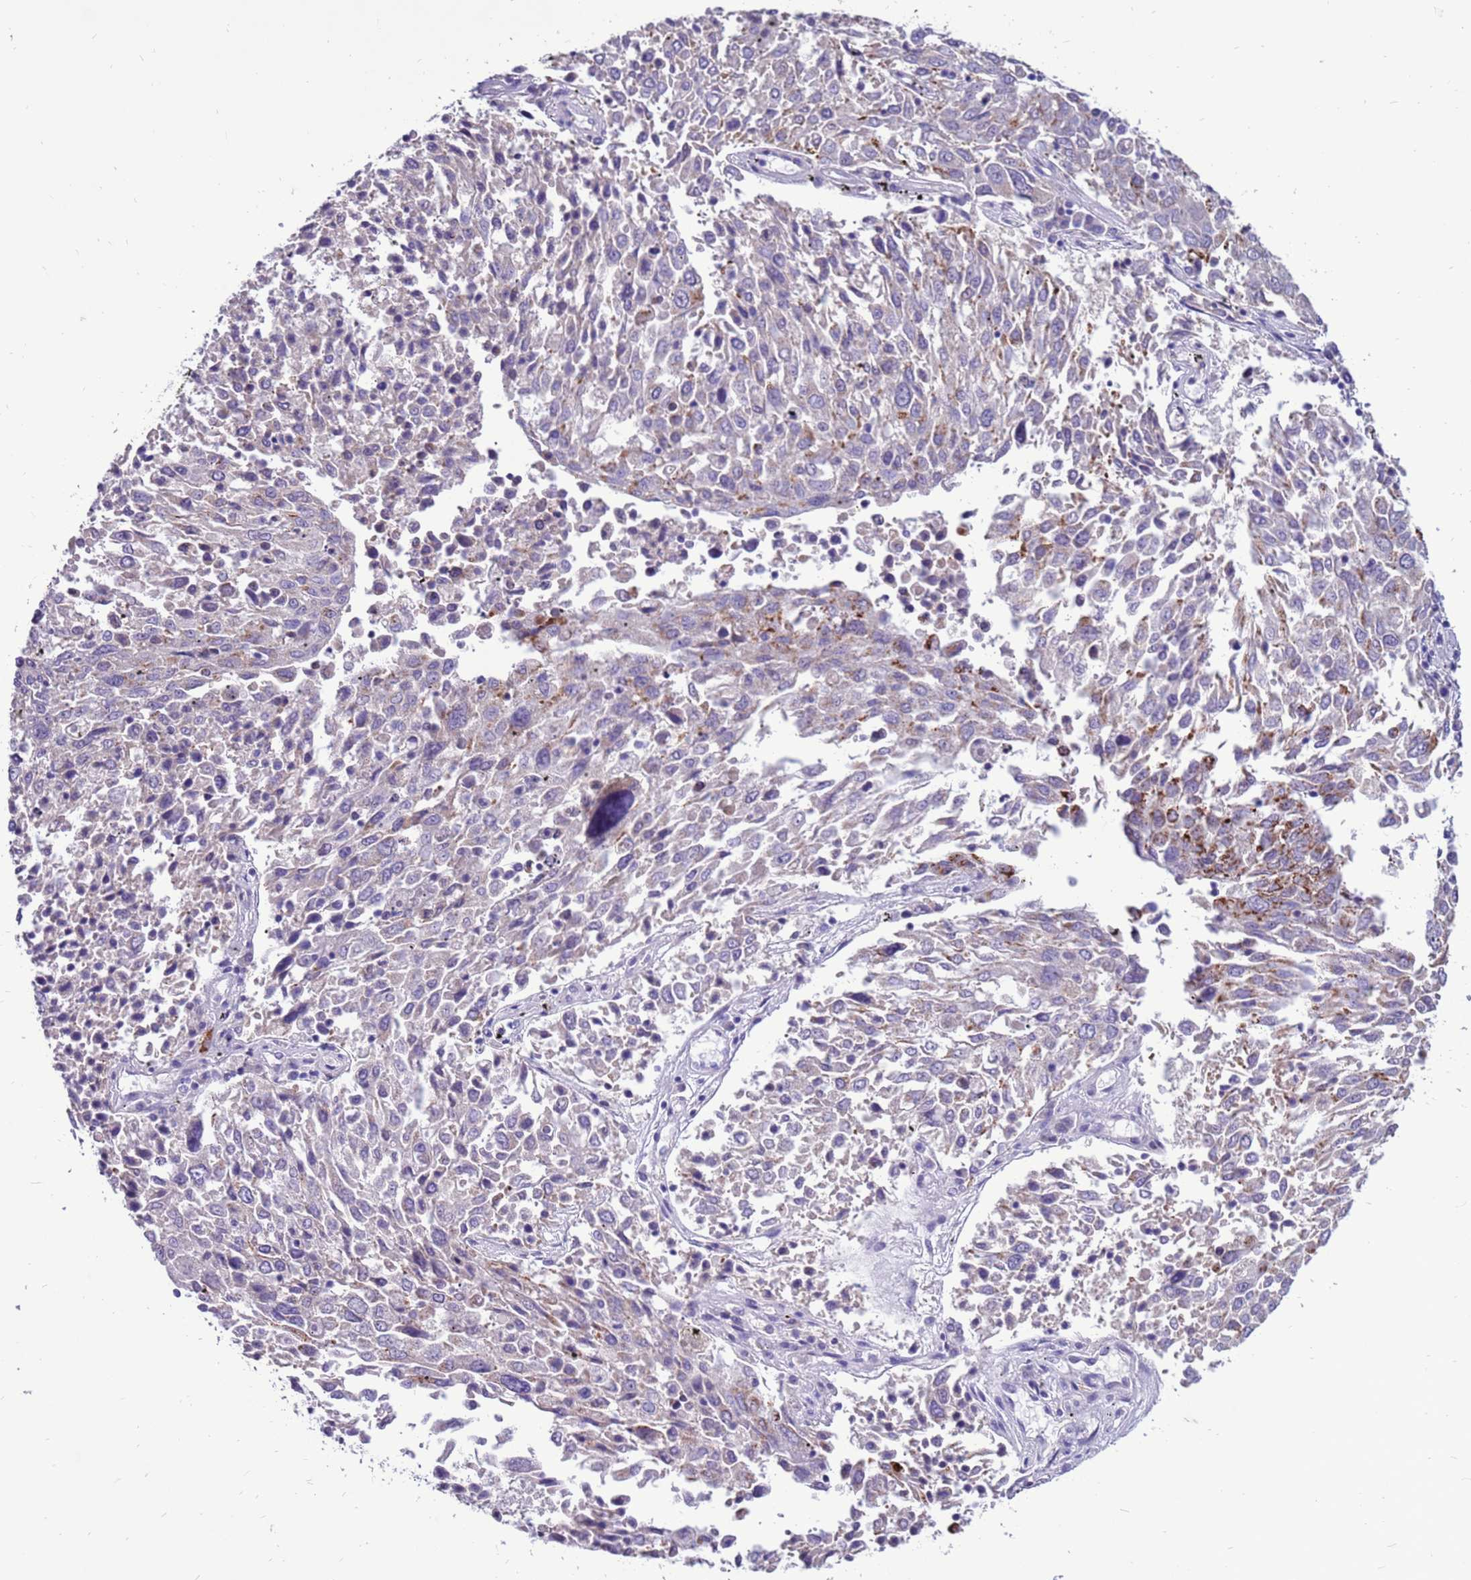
{"staining": {"intensity": "moderate", "quantity": "<25%", "location": "cytoplasmic/membranous"}, "tissue": "lung cancer", "cell_type": "Tumor cells", "image_type": "cancer", "snomed": [{"axis": "morphology", "description": "Squamous cell carcinoma, NOS"}, {"axis": "topography", "description": "Lung"}], "caption": "Moderate cytoplasmic/membranous expression is seen in approximately <25% of tumor cells in lung cancer (squamous cell carcinoma). The protein is shown in brown color, while the nuclei are stained blue.", "gene": "PDE10A", "patient": {"sex": "male", "age": 65}}